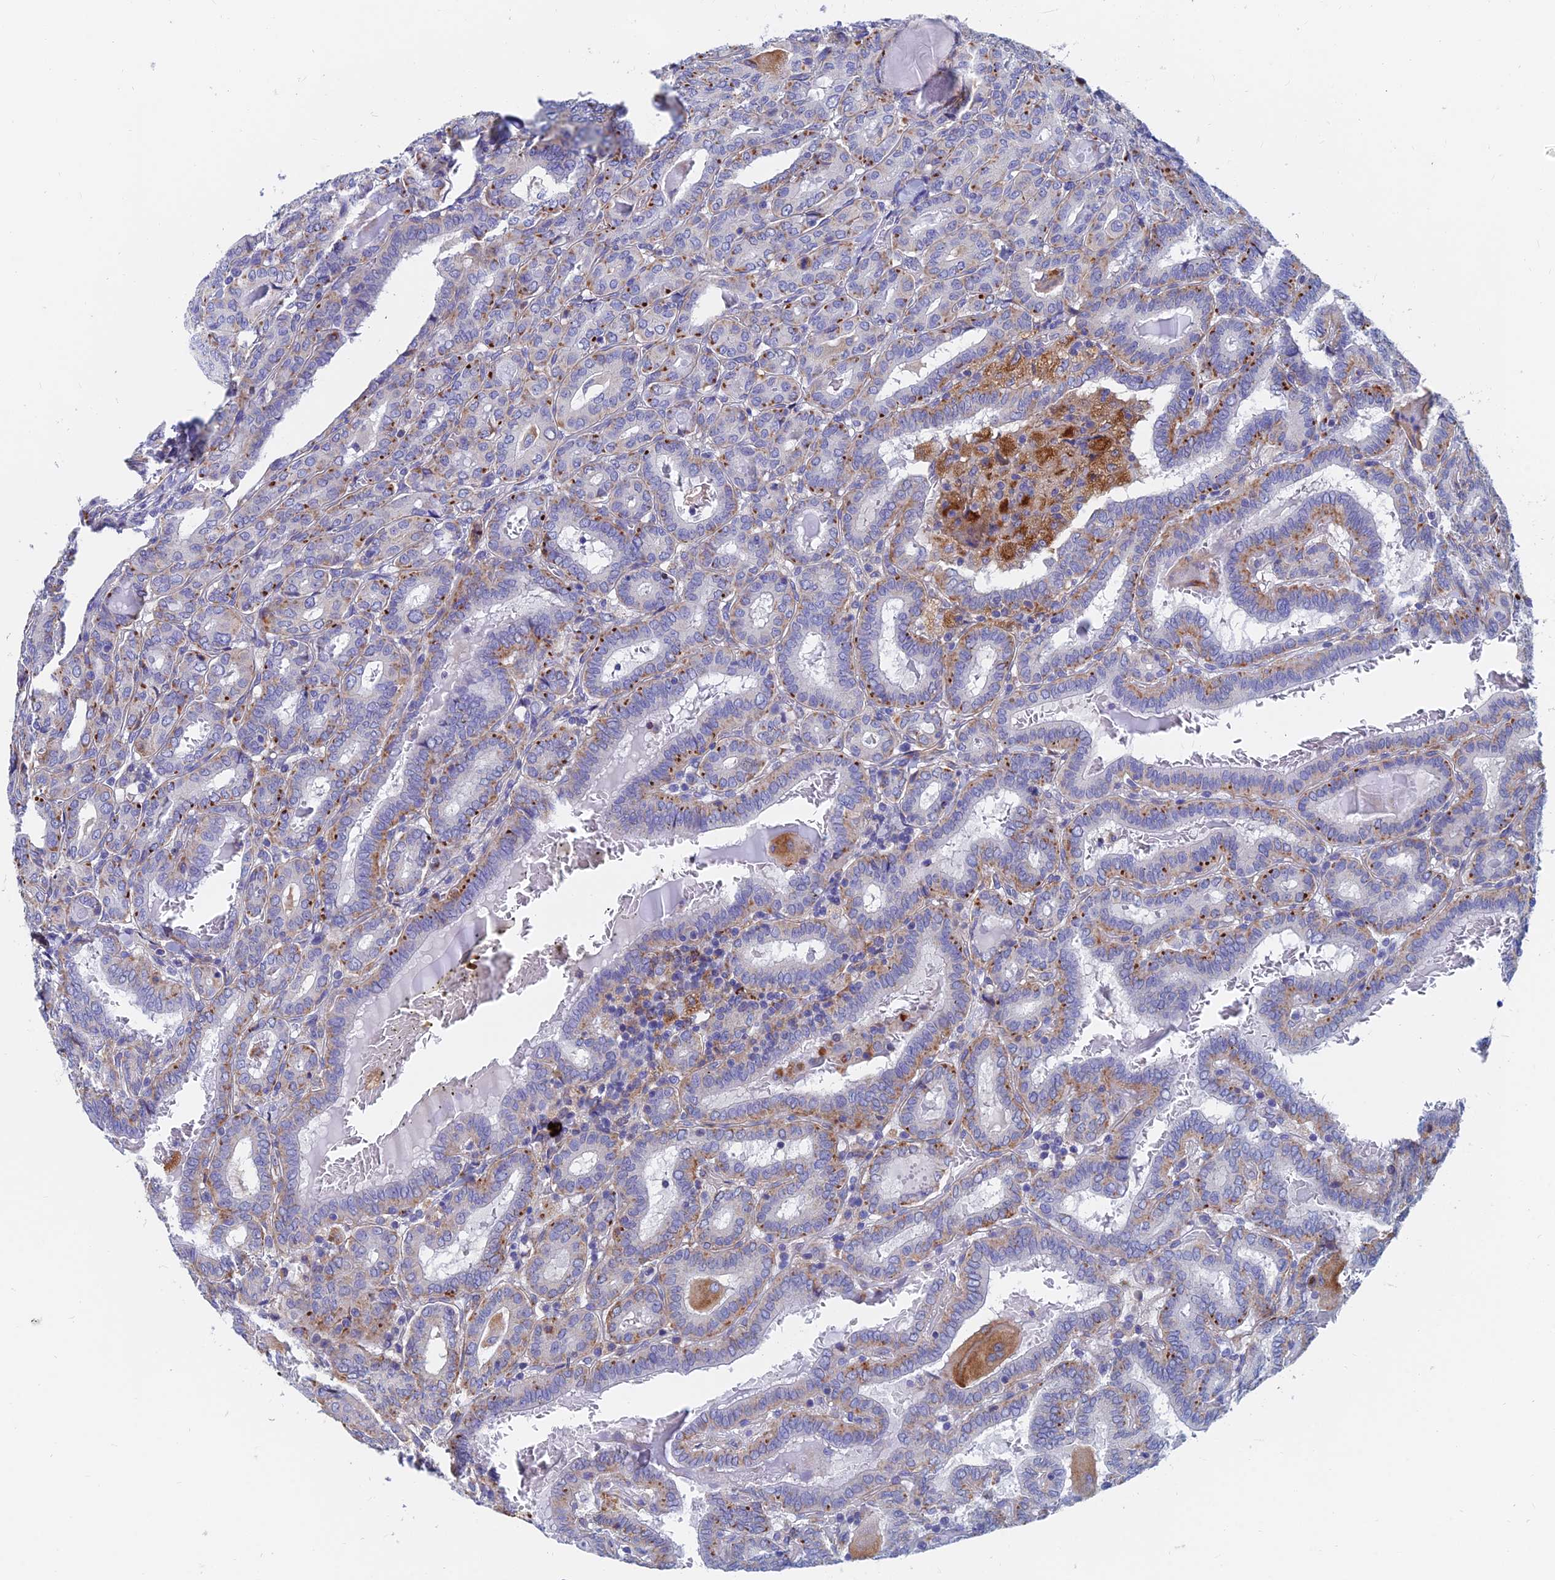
{"staining": {"intensity": "moderate", "quantity": "25%-75%", "location": "cytoplasmic/membranous"}, "tissue": "thyroid cancer", "cell_type": "Tumor cells", "image_type": "cancer", "snomed": [{"axis": "morphology", "description": "Papillary adenocarcinoma, NOS"}, {"axis": "topography", "description": "Thyroid gland"}], "caption": "Immunohistochemistry photomicrograph of papillary adenocarcinoma (thyroid) stained for a protein (brown), which exhibits medium levels of moderate cytoplasmic/membranous expression in about 25%-75% of tumor cells.", "gene": "SPNS1", "patient": {"sex": "female", "age": 72}}